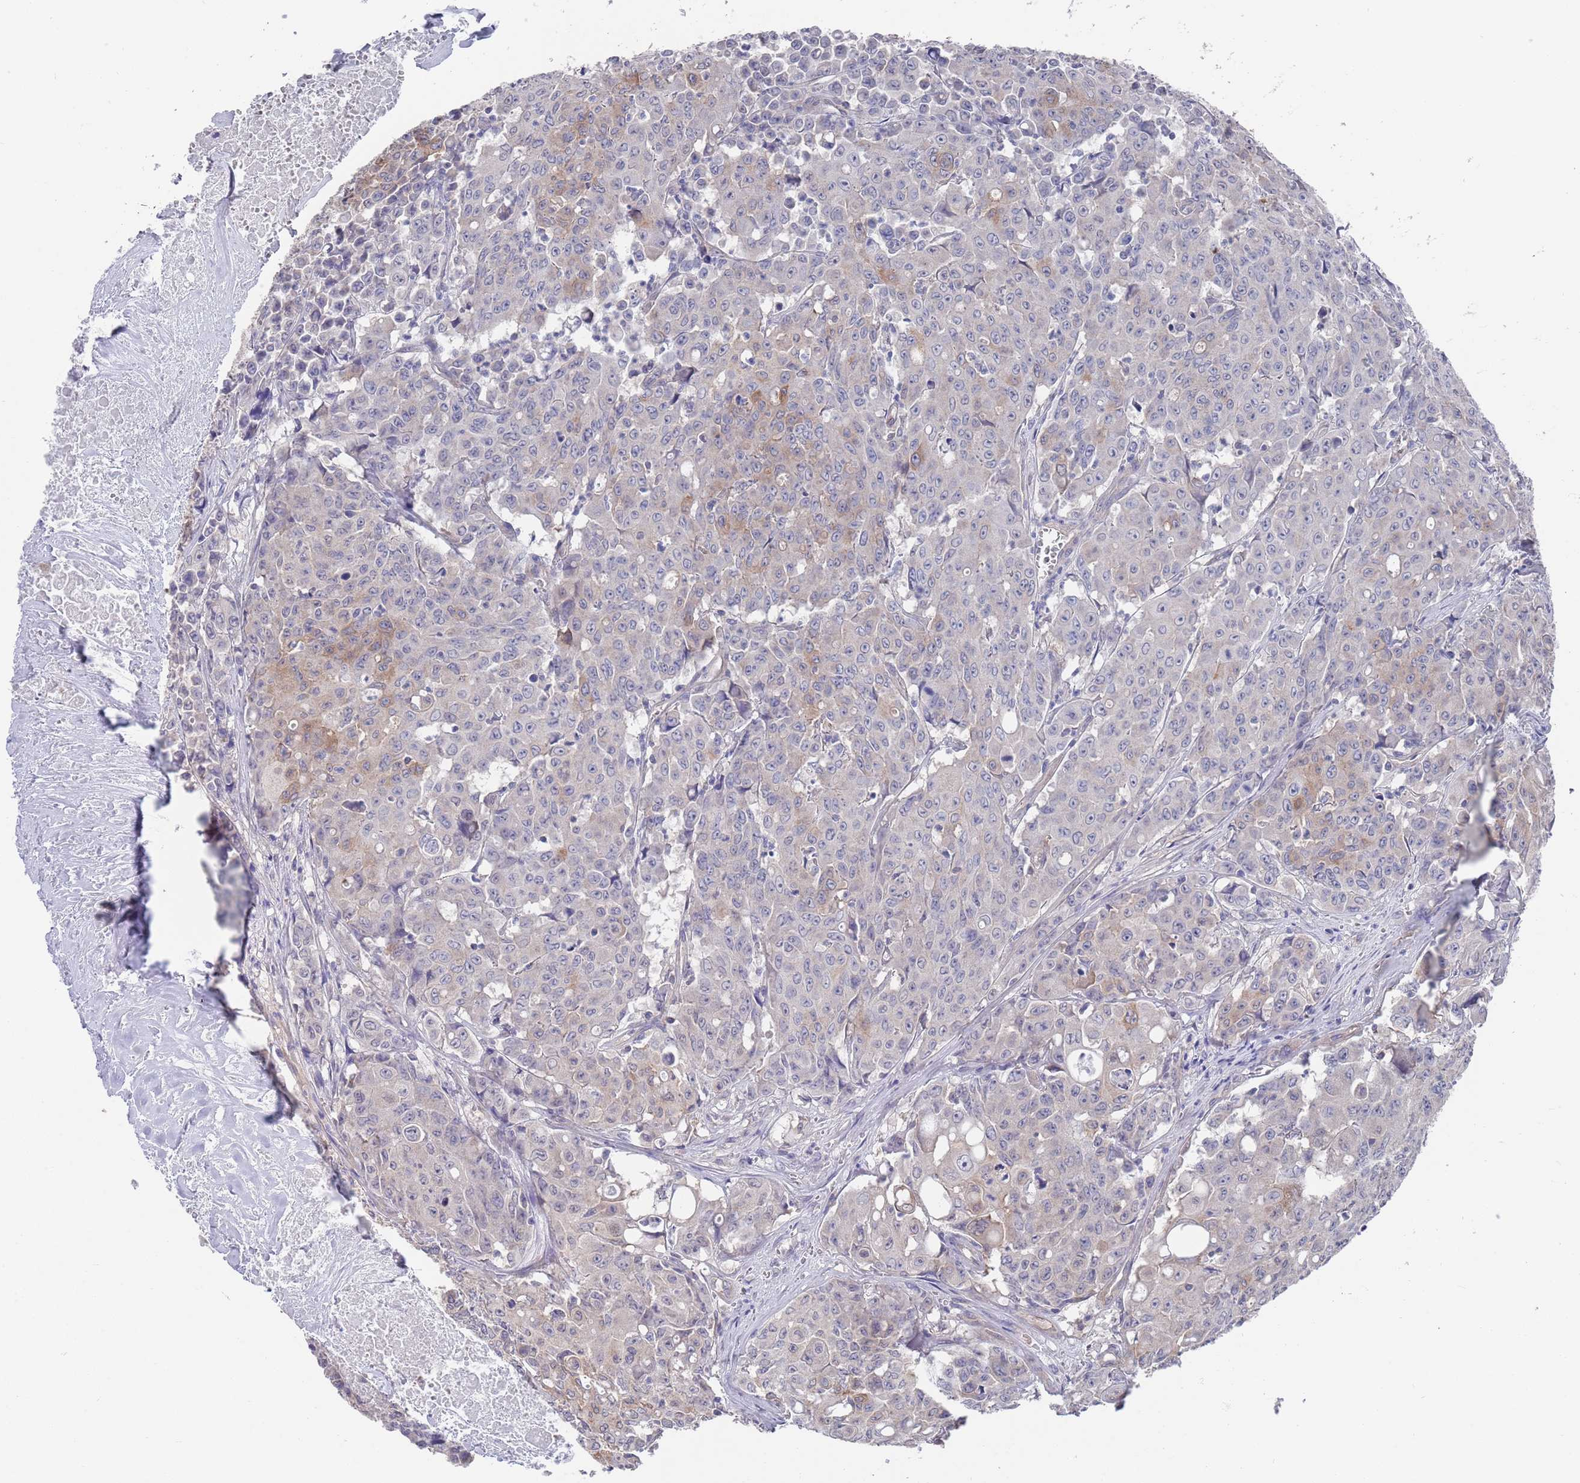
{"staining": {"intensity": "weak", "quantity": "<25%", "location": "cytoplasmic/membranous"}, "tissue": "colorectal cancer", "cell_type": "Tumor cells", "image_type": "cancer", "snomed": [{"axis": "morphology", "description": "Adenocarcinoma, NOS"}, {"axis": "topography", "description": "Colon"}], "caption": "A photomicrograph of colorectal cancer stained for a protein reveals no brown staining in tumor cells.", "gene": "ANK2", "patient": {"sex": "male", "age": 51}}